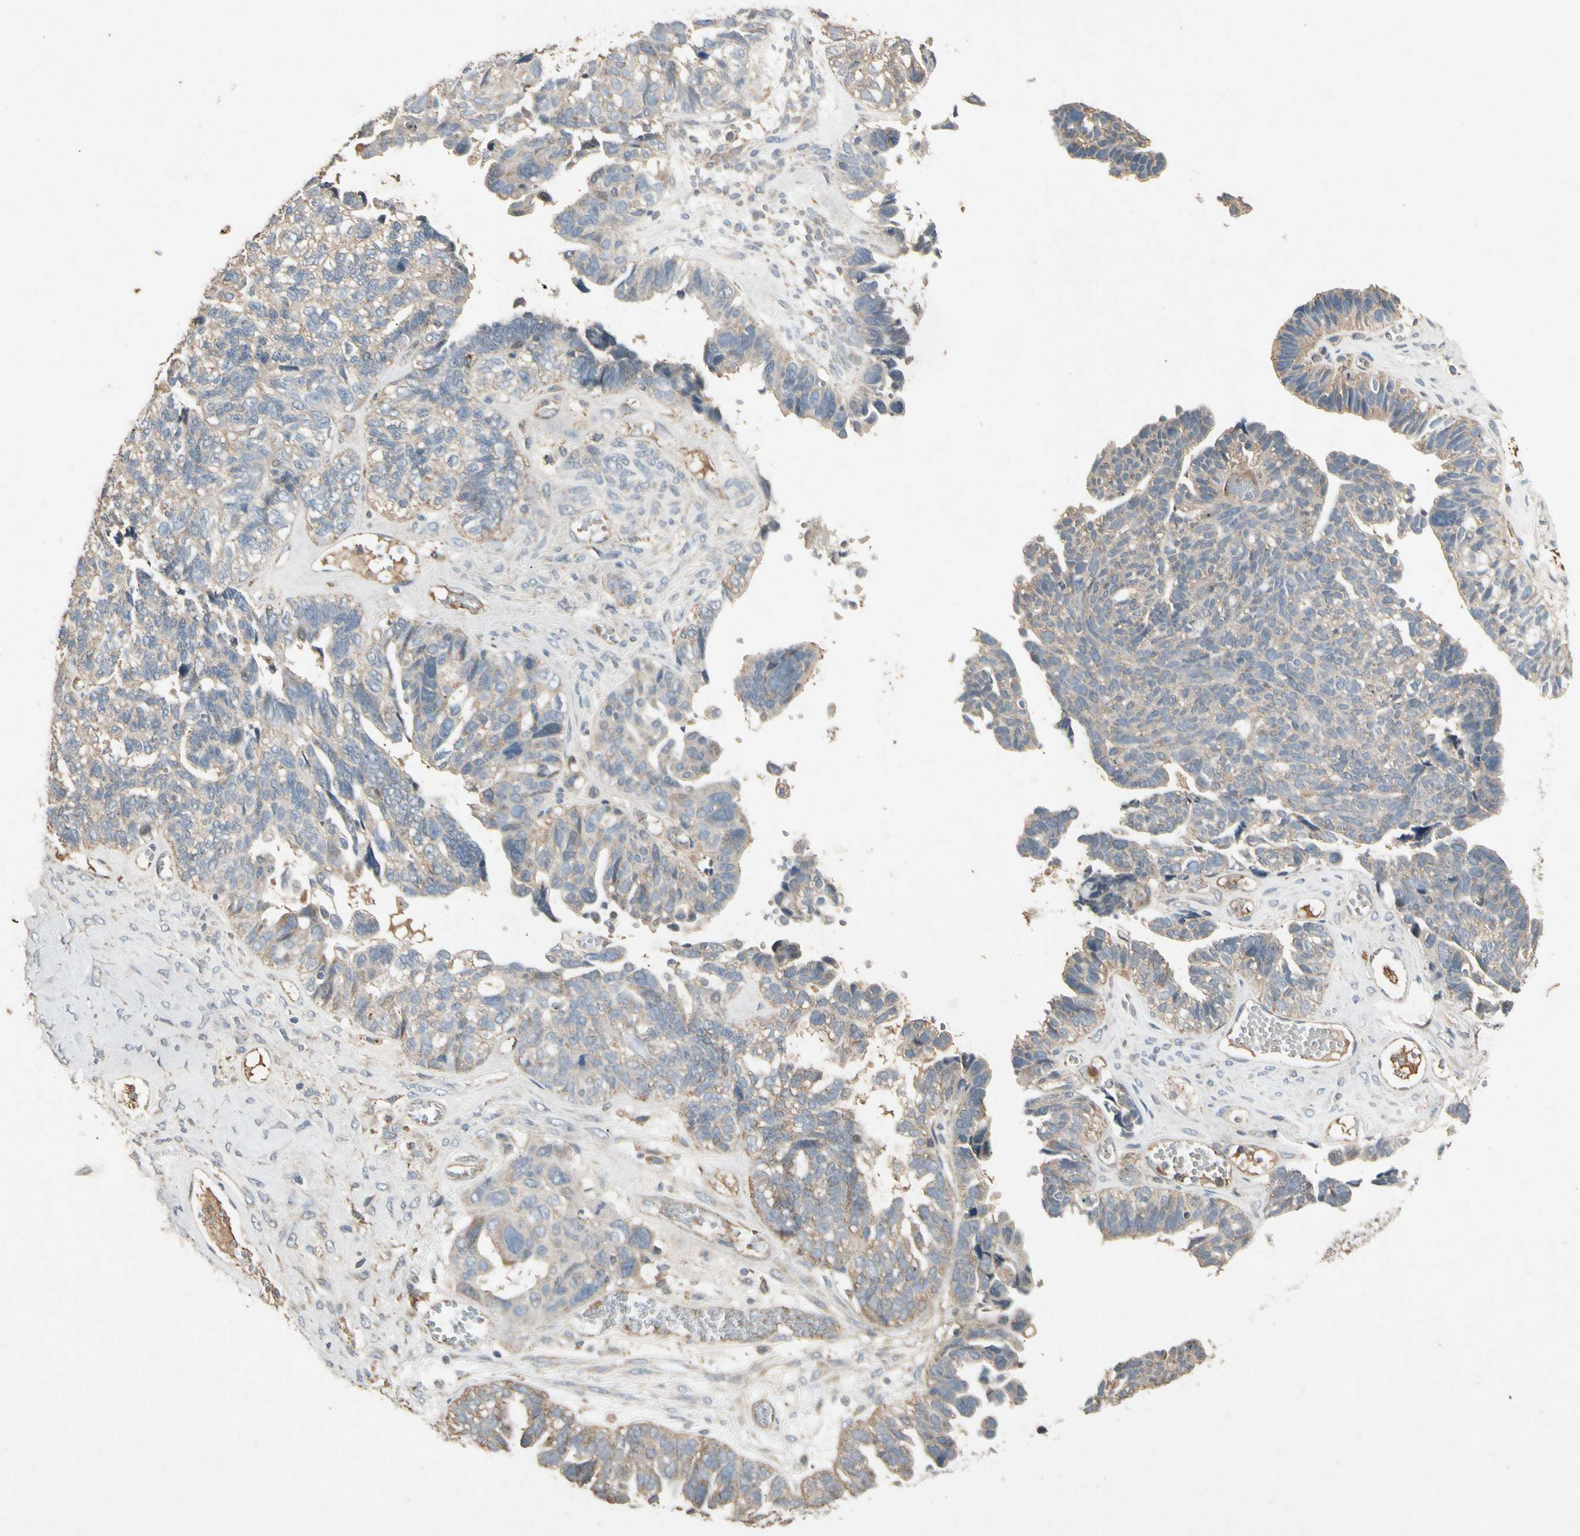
{"staining": {"intensity": "weak", "quantity": "25%-75%", "location": "cytoplasmic/membranous"}, "tissue": "ovarian cancer", "cell_type": "Tumor cells", "image_type": "cancer", "snomed": [{"axis": "morphology", "description": "Cystadenocarcinoma, serous, NOS"}, {"axis": "topography", "description": "Ovary"}], "caption": "Immunohistochemistry (IHC) photomicrograph of neoplastic tissue: human ovarian serous cystadenocarcinoma stained using immunohistochemistry (IHC) exhibits low levels of weak protein expression localized specifically in the cytoplasmic/membranous of tumor cells, appearing as a cytoplasmic/membranous brown color.", "gene": "GPLD1", "patient": {"sex": "female", "age": 79}}